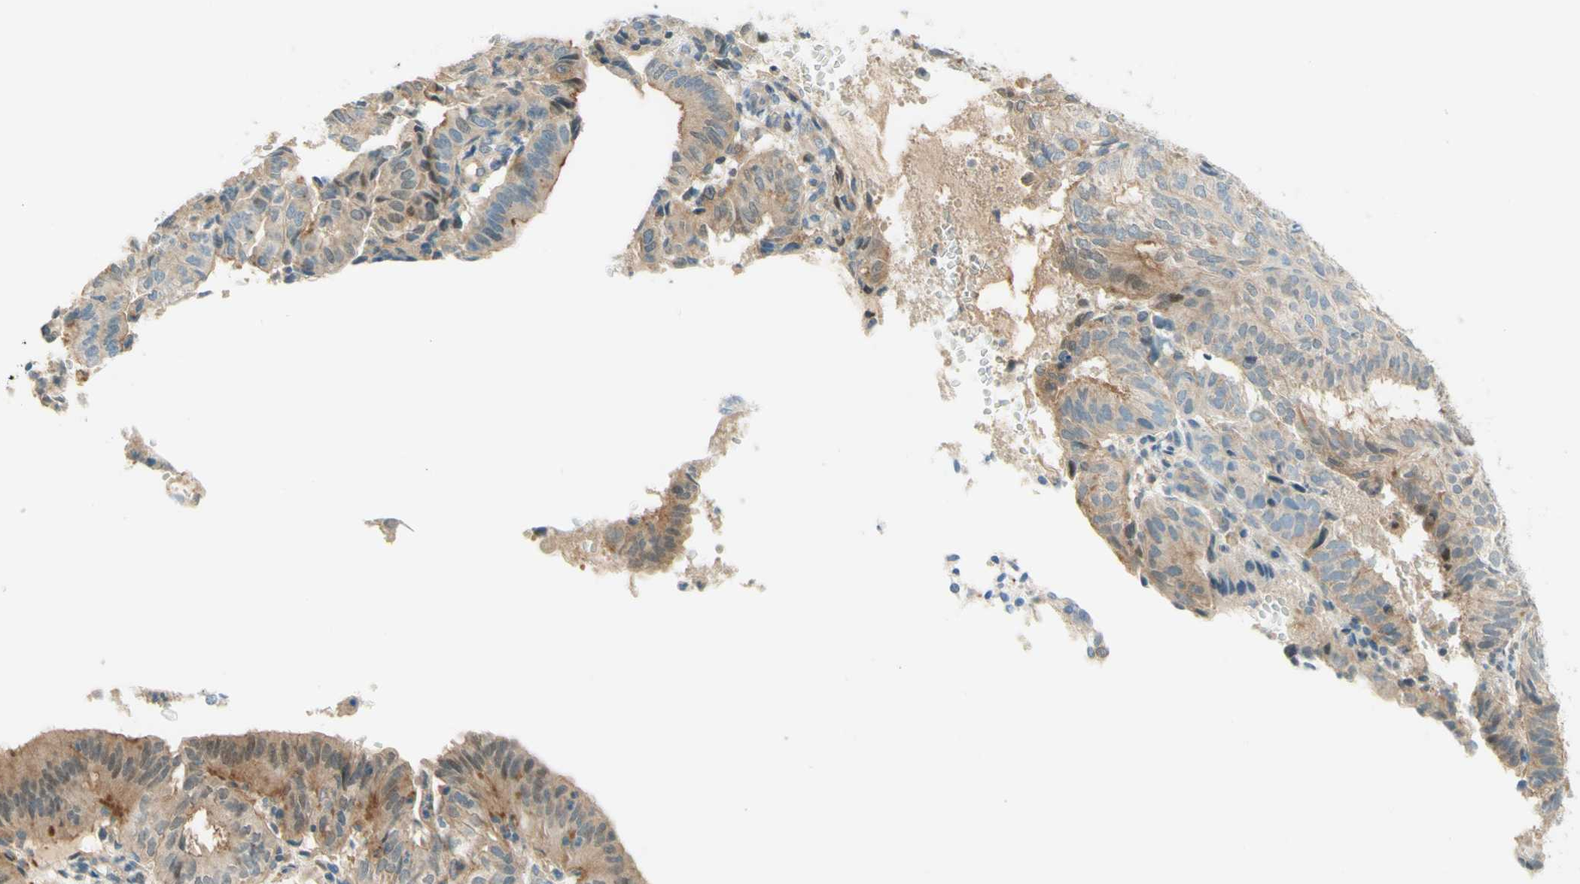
{"staining": {"intensity": "moderate", "quantity": ">75%", "location": "cytoplasmic/membranous"}, "tissue": "endometrial cancer", "cell_type": "Tumor cells", "image_type": "cancer", "snomed": [{"axis": "morphology", "description": "Adenocarcinoma, NOS"}, {"axis": "topography", "description": "Uterus"}], "caption": "Tumor cells display medium levels of moderate cytoplasmic/membranous staining in about >75% of cells in adenocarcinoma (endometrial).", "gene": "PROM1", "patient": {"sex": "female", "age": 60}}